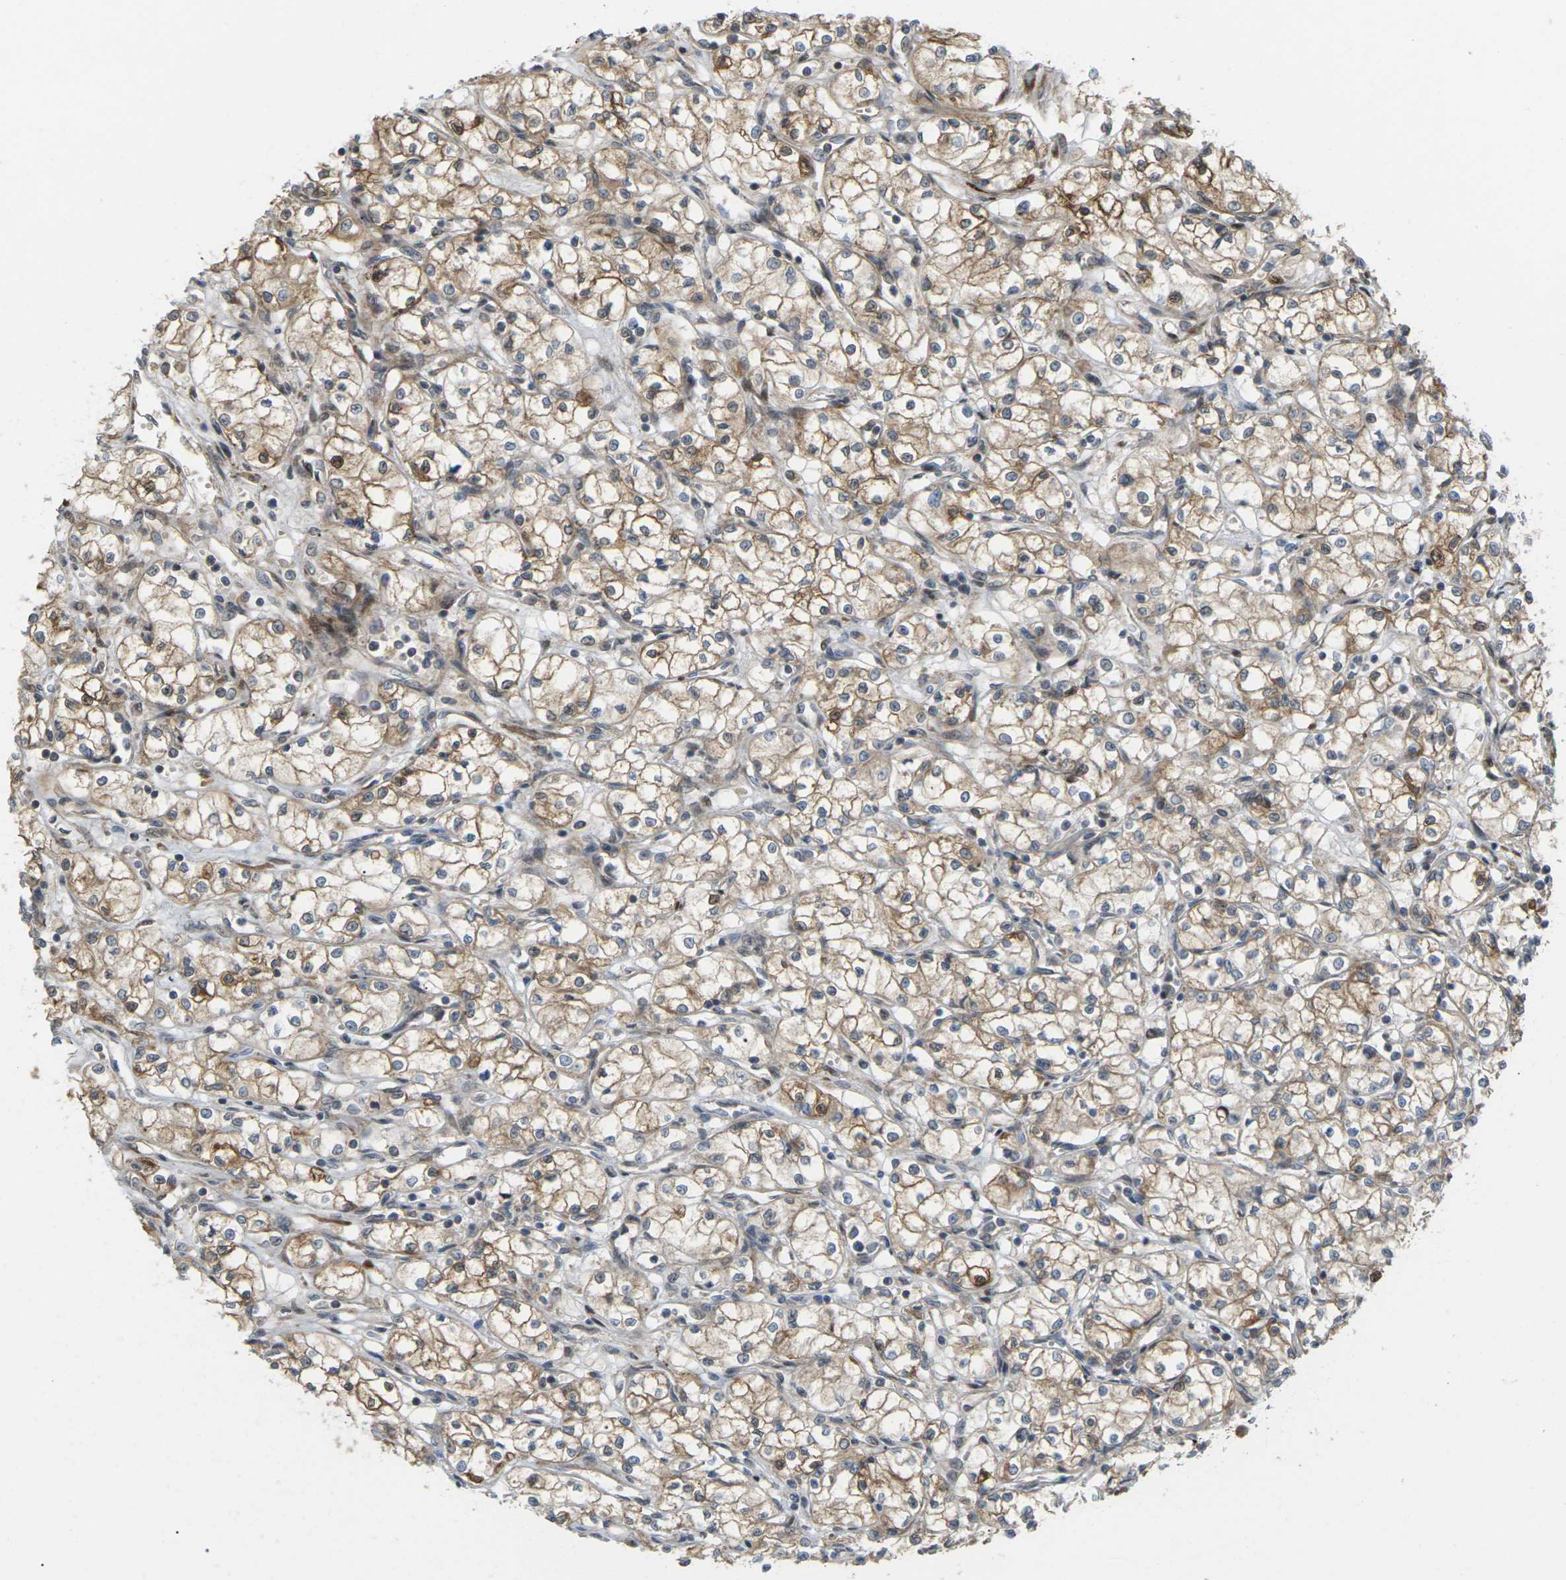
{"staining": {"intensity": "moderate", "quantity": ">75%", "location": "cytoplasmic/membranous"}, "tissue": "renal cancer", "cell_type": "Tumor cells", "image_type": "cancer", "snomed": [{"axis": "morphology", "description": "Normal tissue, NOS"}, {"axis": "morphology", "description": "Adenocarcinoma, NOS"}, {"axis": "topography", "description": "Kidney"}], "caption": "Immunohistochemistry (IHC) (DAB (3,3'-diaminobenzidine)) staining of human renal cancer shows moderate cytoplasmic/membranous protein expression in approximately >75% of tumor cells. Immunohistochemistry stains the protein in brown and the nuclei are stained blue.", "gene": "ROBO1", "patient": {"sex": "male", "age": 59}}